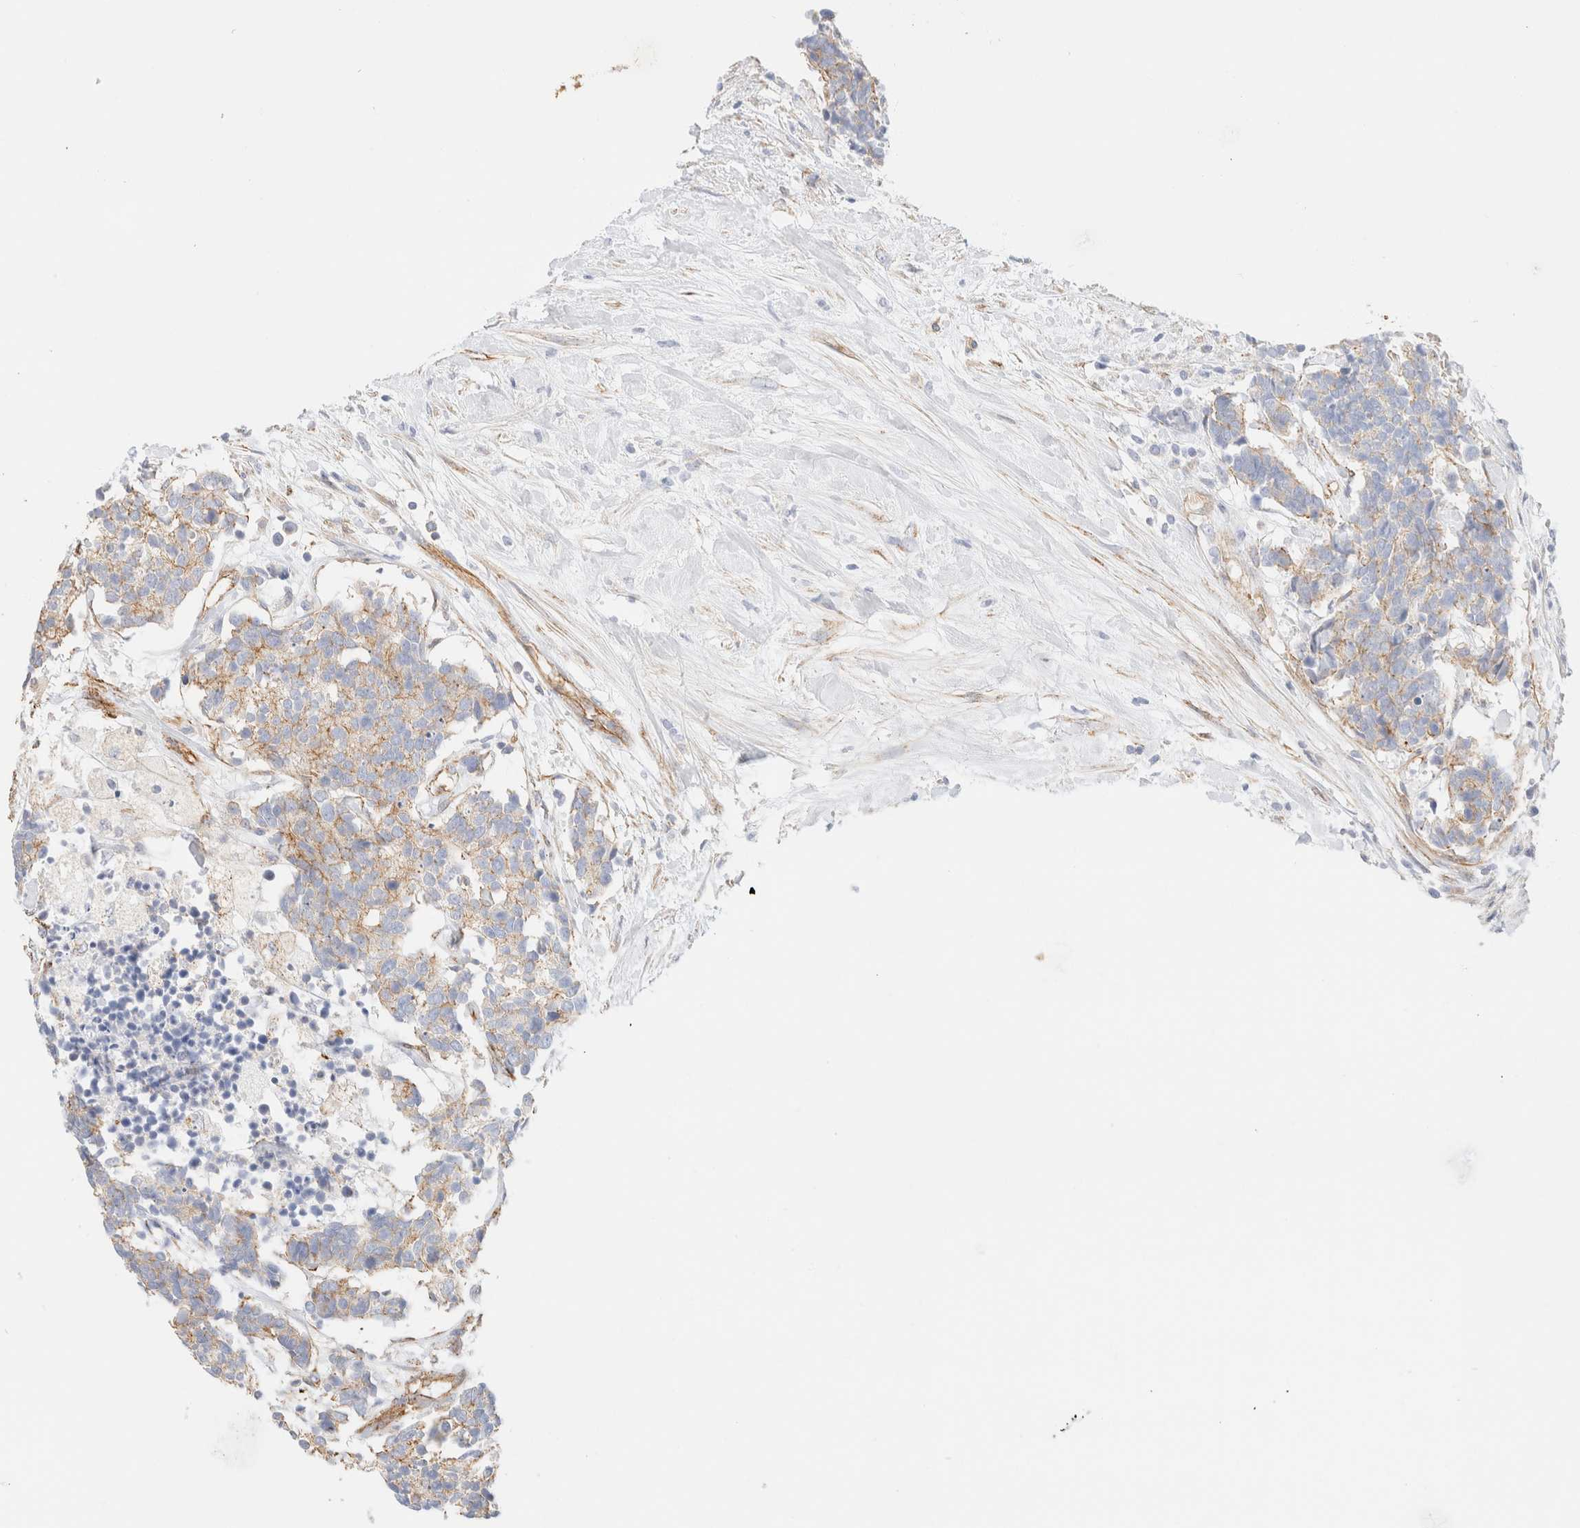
{"staining": {"intensity": "weak", "quantity": "25%-75%", "location": "cytoplasmic/membranous"}, "tissue": "carcinoid", "cell_type": "Tumor cells", "image_type": "cancer", "snomed": [{"axis": "morphology", "description": "Carcinoma, NOS"}, {"axis": "morphology", "description": "Carcinoid, malignant, NOS"}, {"axis": "topography", "description": "Urinary bladder"}], "caption": "A brown stain highlights weak cytoplasmic/membranous expression of a protein in carcinoid tumor cells. The staining is performed using DAB brown chromogen to label protein expression. The nuclei are counter-stained blue using hematoxylin.", "gene": "CYB5R4", "patient": {"sex": "male", "age": 57}}